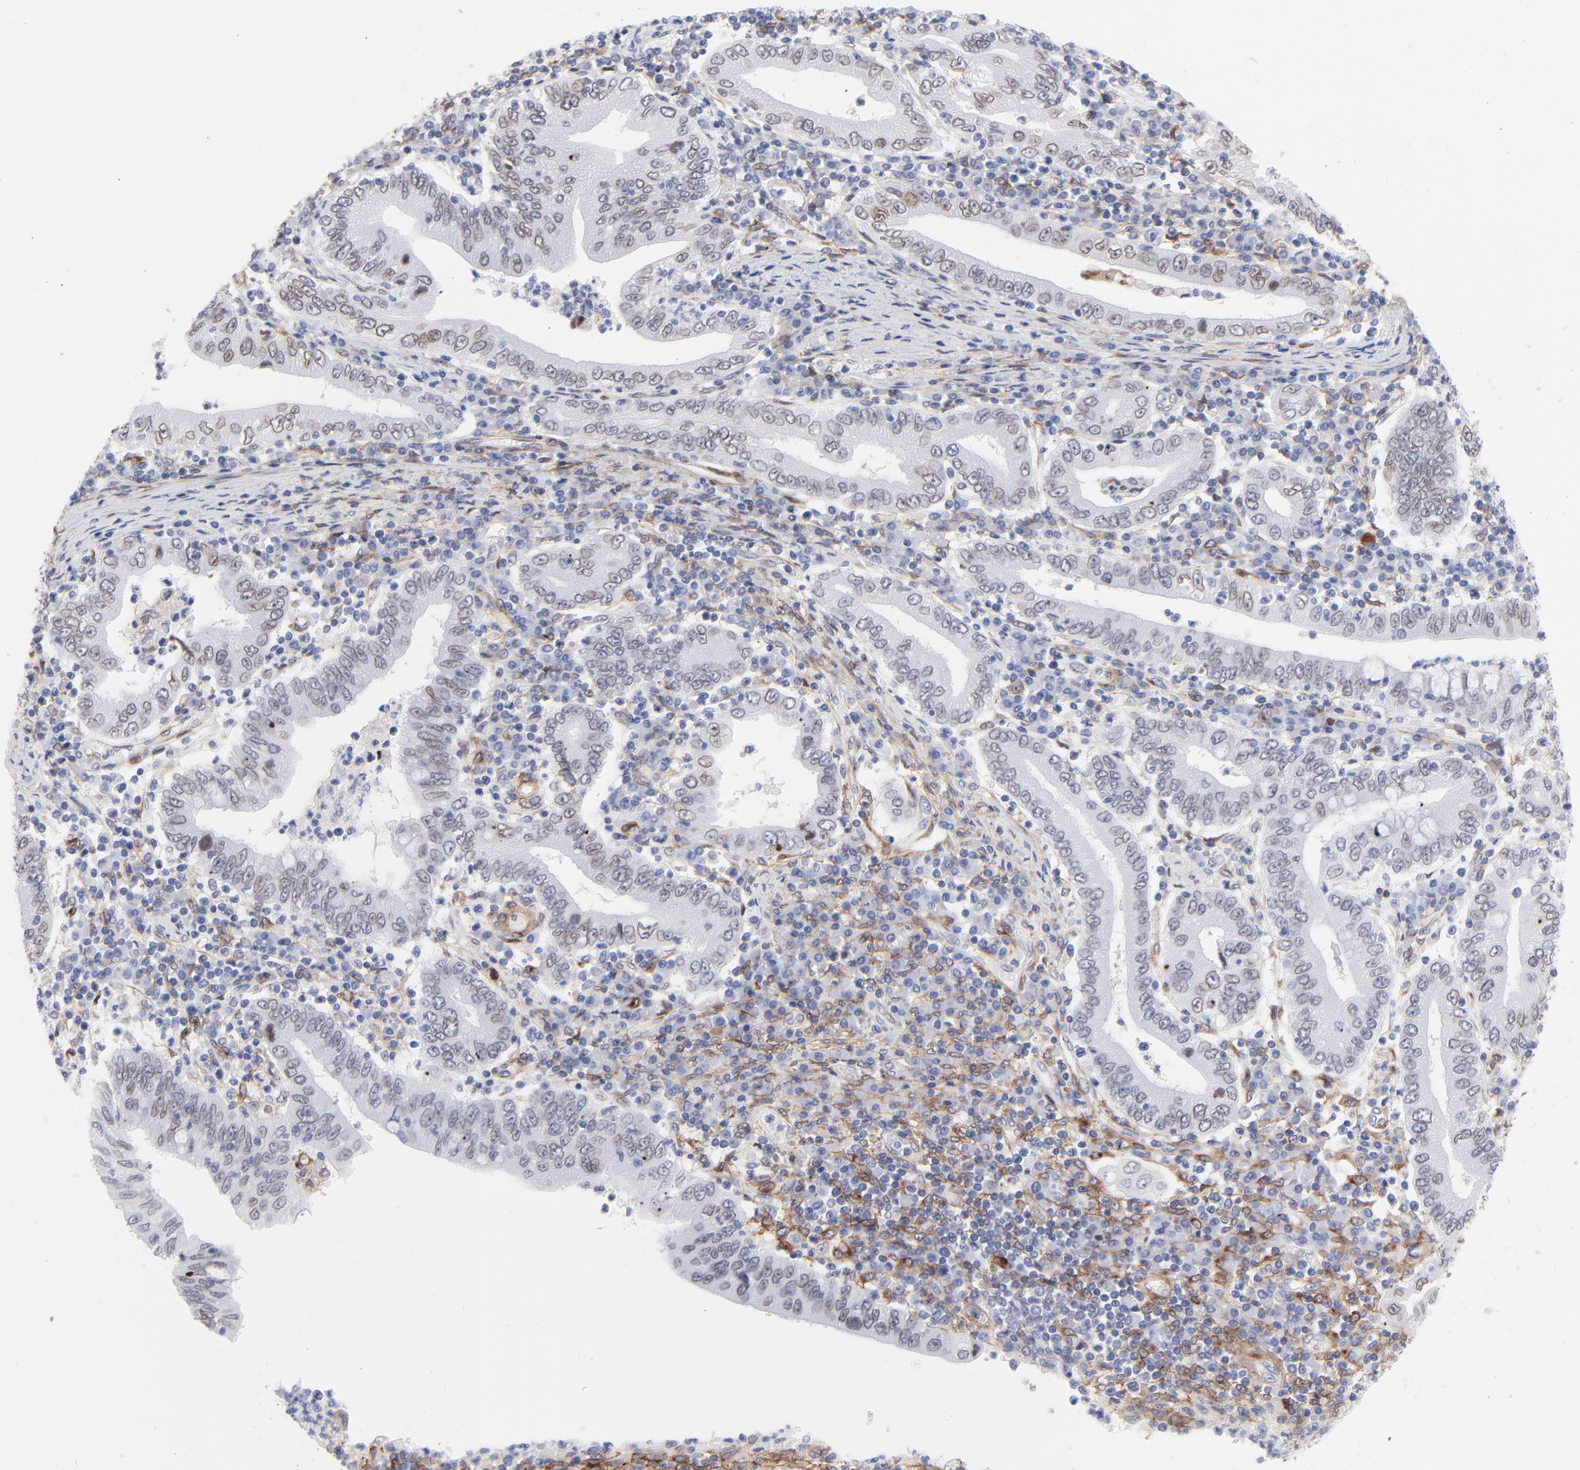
{"staining": {"intensity": "weak", "quantity": "25%-75%", "location": "cytoplasmic/membranous,nuclear"}, "tissue": "stomach cancer", "cell_type": "Tumor cells", "image_type": "cancer", "snomed": [{"axis": "morphology", "description": "Normal tissue, NOS"}, {"axis": "morphology", "description": "Adenocarcinoma, NOS"}, {"axis": "topography", "description": "Esophagus"}, {"axis": "topography", "description": "Stomach, upper"}, {"axis": "topography", "description": "Peripheral nerve tissue"}], "caption": "Immunohistochemical staining of human stomach cancer shows low levels of weak cytoplasmic/membranous and nuclear staining in approximately 25%-75% of tumor cells. Nuclei are stained in blue.", "gene": "PDGFRB", "patient": {"sex": "male", "age": 62}}